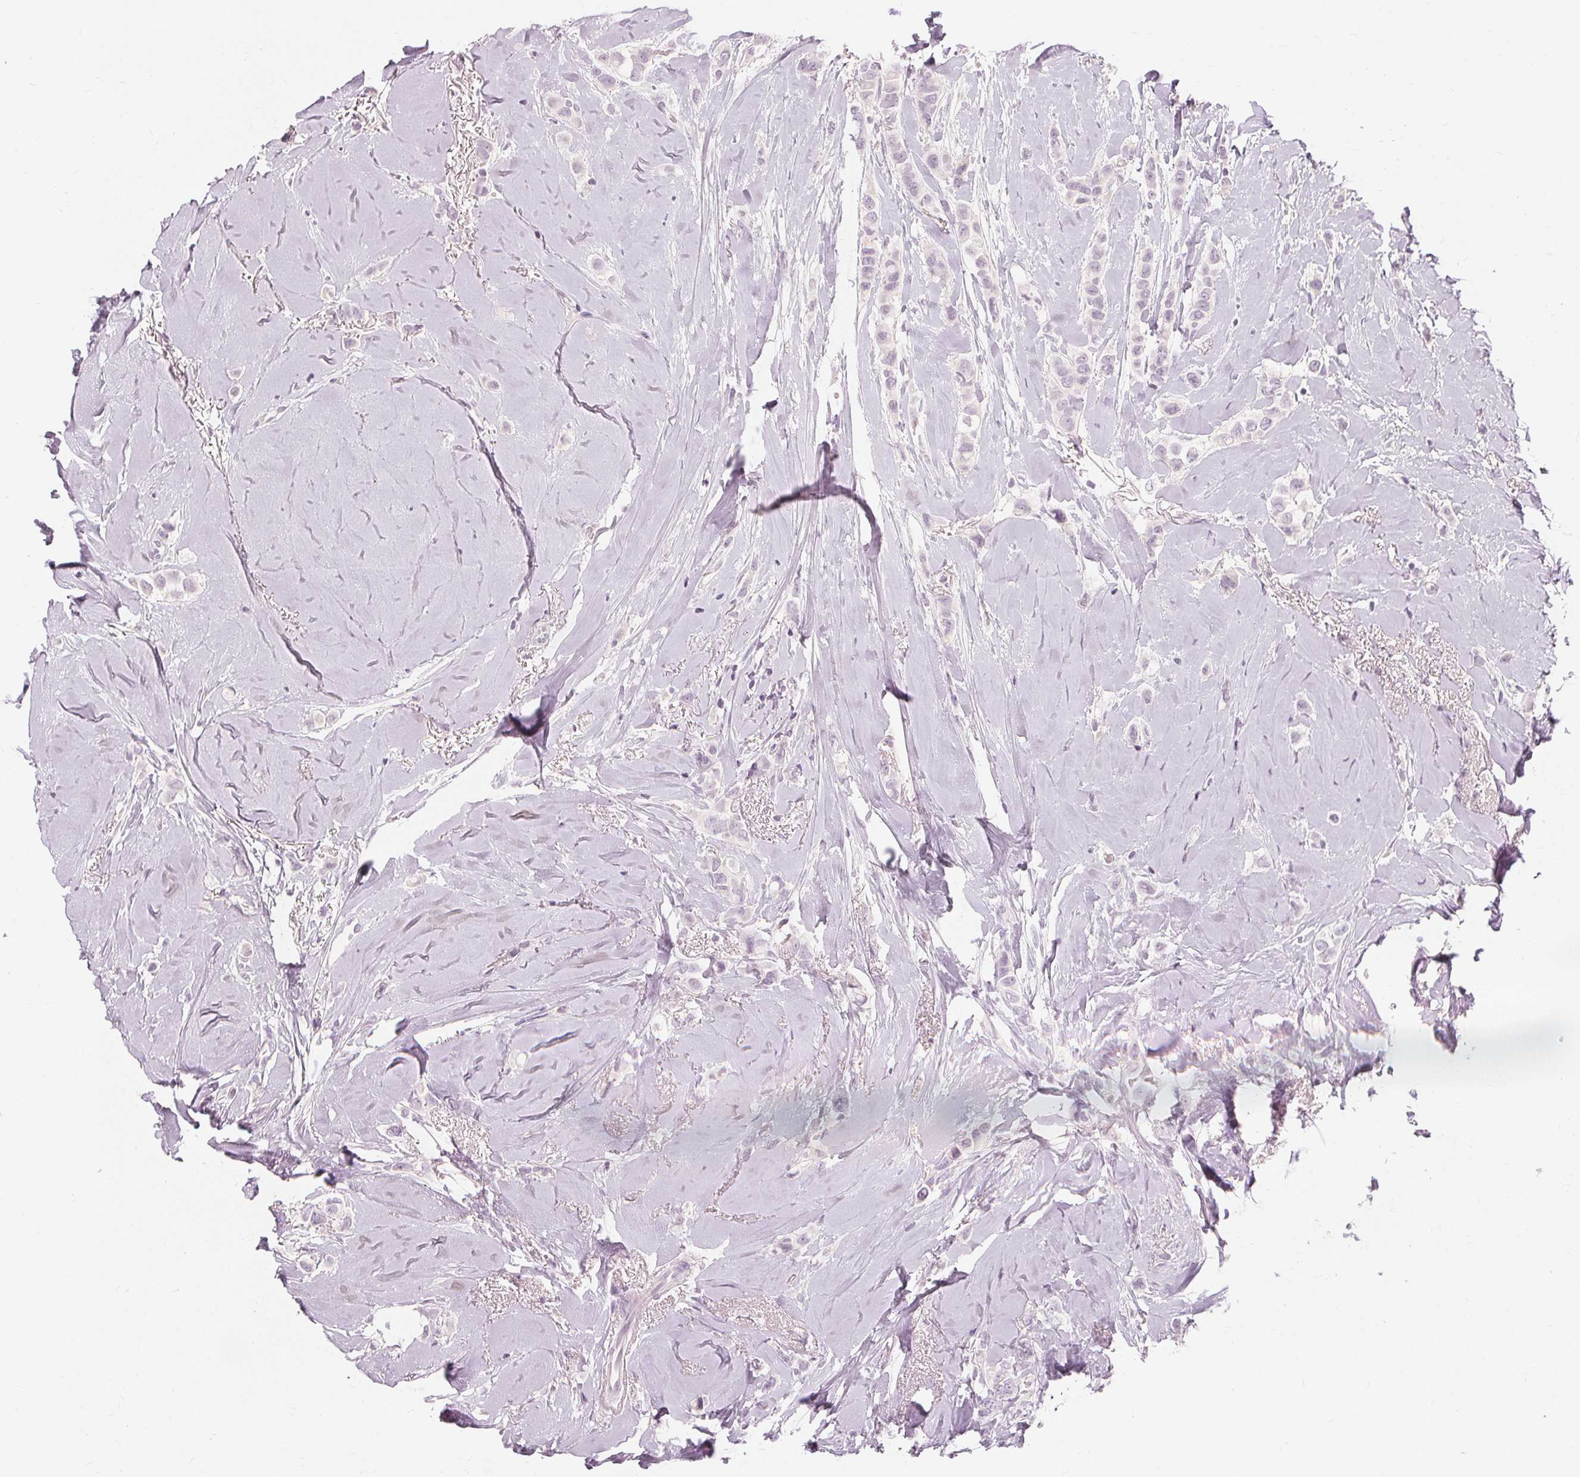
{"staining": {"intensity": "negative", "quantity": "none", "location": "none"}, "tissue": "breast cancer", "cell_type": "Tumor cells", "image_type": "cancer", "snomed": [{"axis": "morphology", "description": "Lobular carcinoma"}, {"axis": "topography", "description": "Breast"}], "caption": "High power microscopy micrograph of an IHC histopathology image of breast lobular carcinoma, revealing no significant staining in tumor cells.", "gene": "MUC12", "patient": {"sex": "female", "age": 66}}